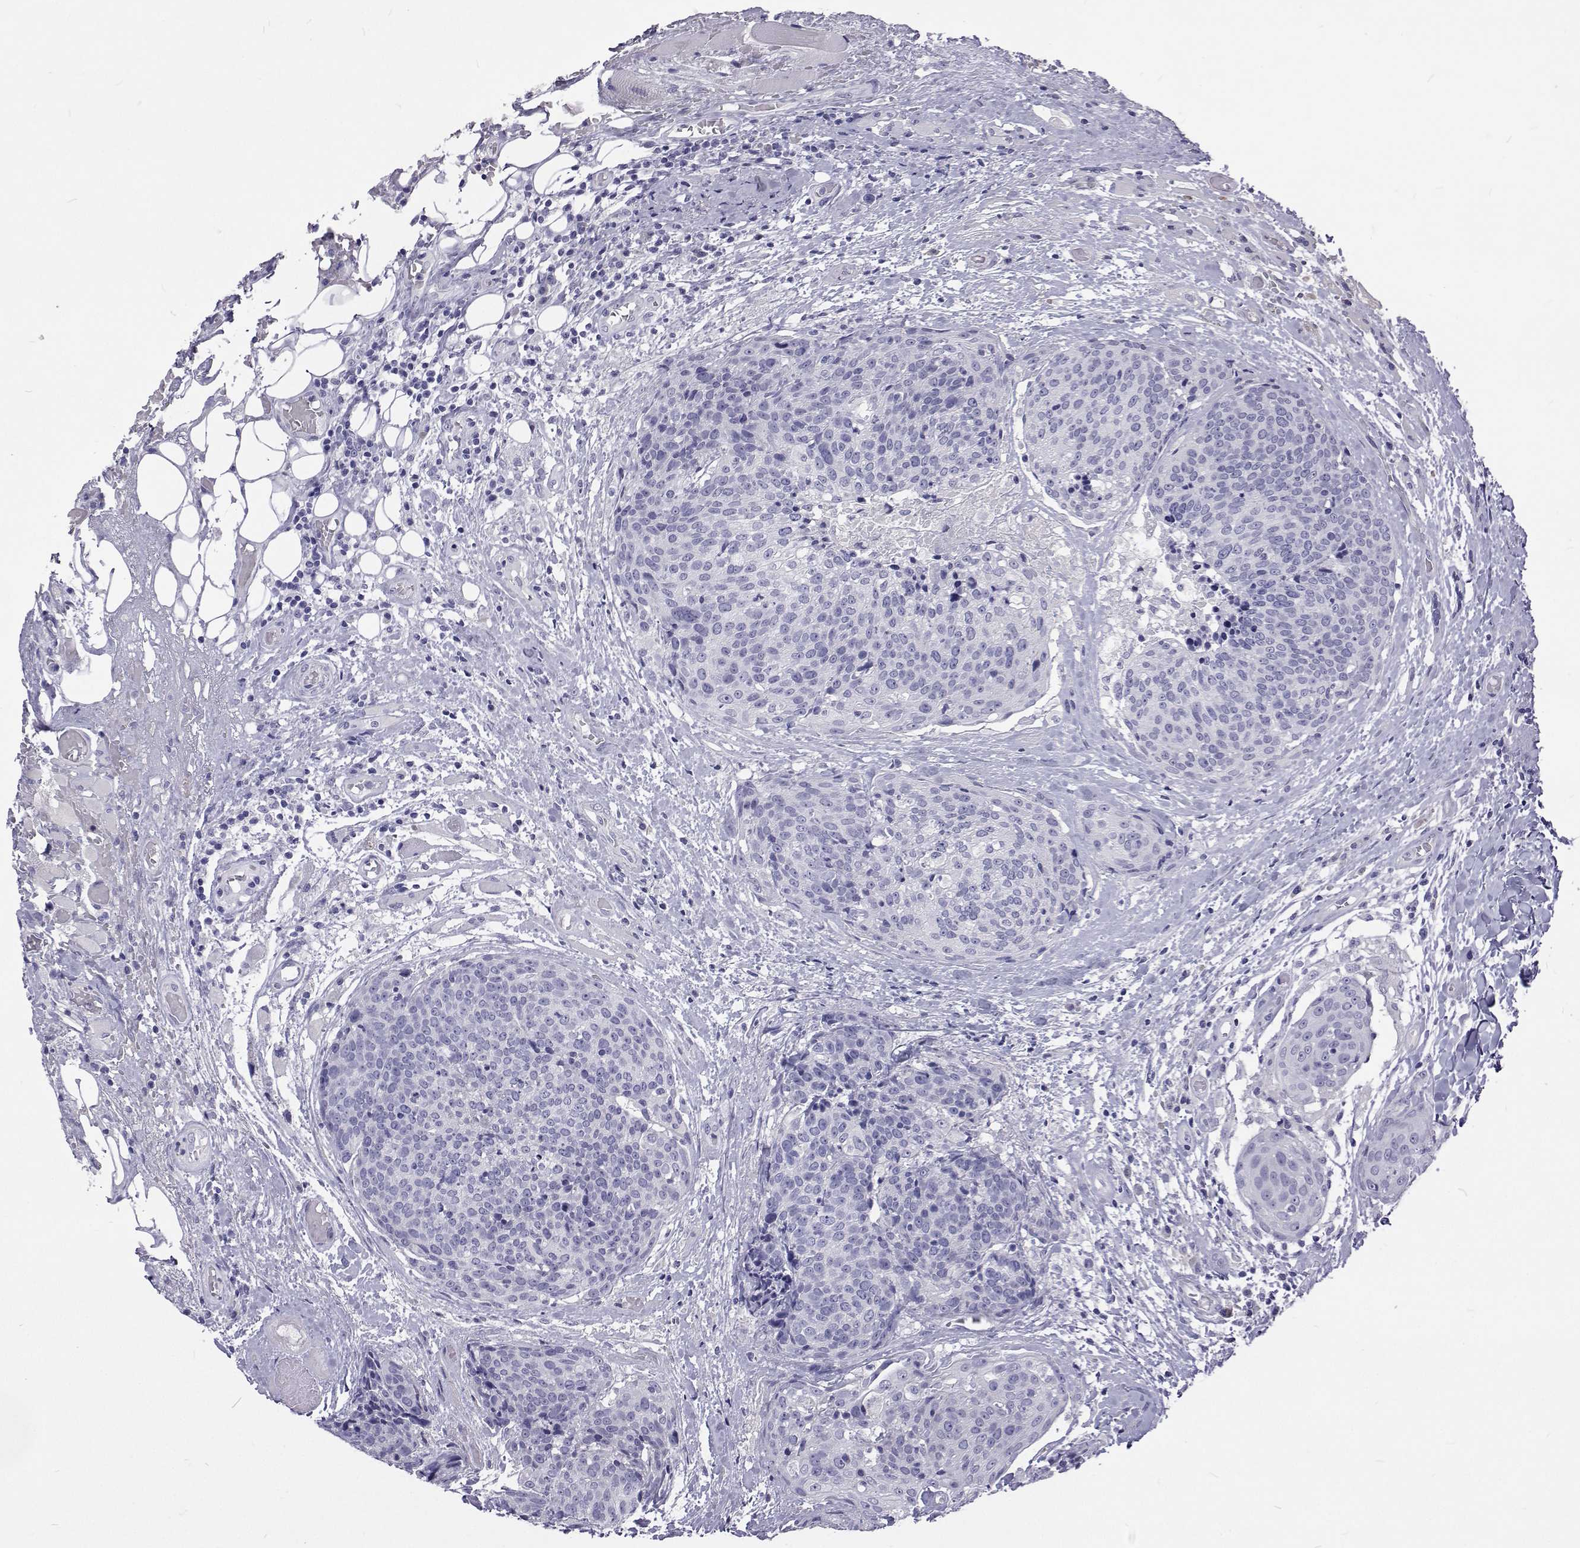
{"staining": {"intensity": "negative", "quantity": "none", "location": "none"}, "tissue": "head and neck cancer", "cell_type": "Tumor cells", "image_type": "cancer", "snomed": [{"axis": "morphology", "description": "Squamous cell carcinoma, NOS"}, {"axis": "topography", "description": "Oral tissue"}, {"axis": "topography", "description": "Head-Neck"}], "caption": "There is no significant staining in tumor cells of head and neck cancer.", "gene": "NPR3", "patient": {"sex": "male", "age": 64}}